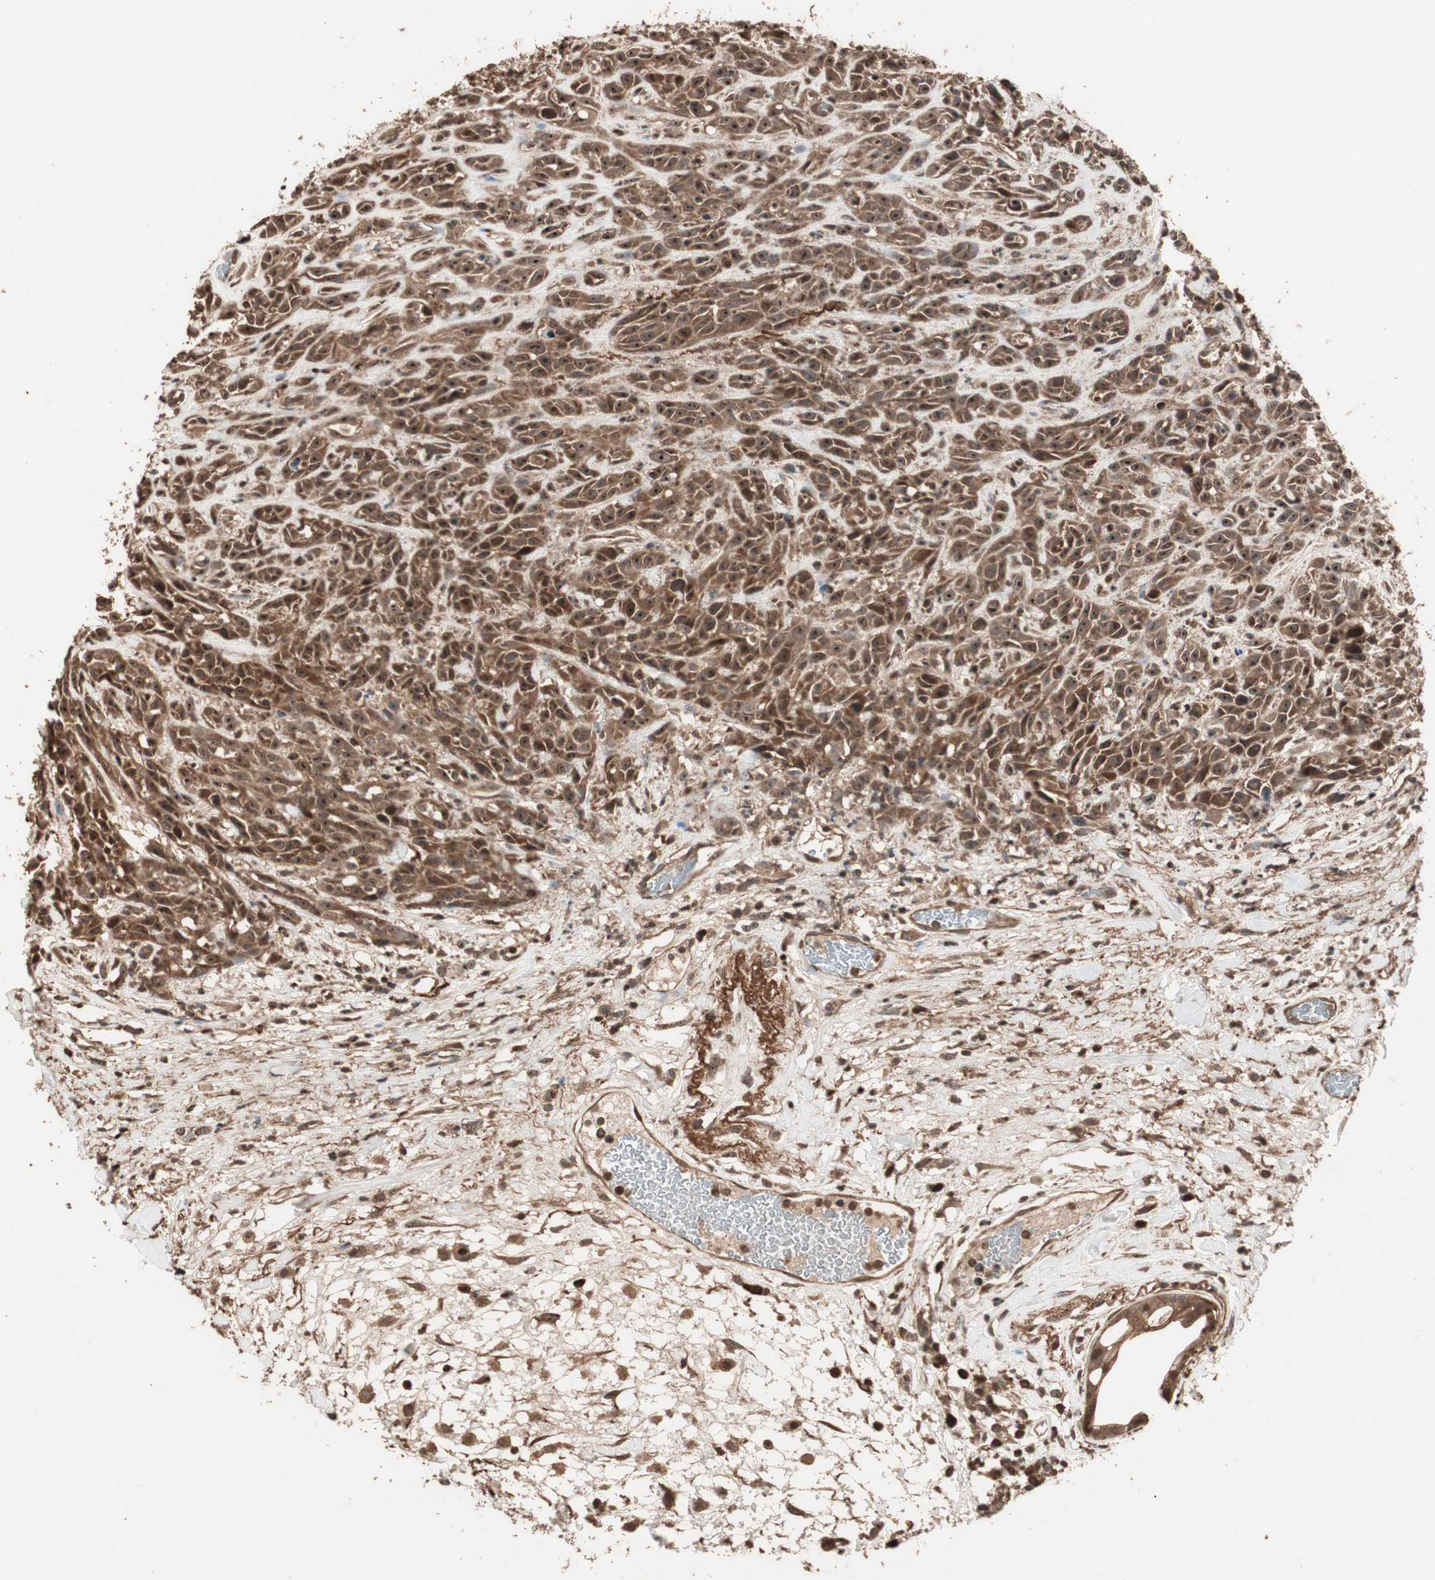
{"staining": {"intensity": "strong", "quantity": ">75%", "location": "cytoplasmic/membranous,nuclear"}, "tissue": "head and neck cancer", "cell_type": "Tumor cells", "image_type": "cancer", "snomed": [{"axis": "morphology", "description": "Normal tissue, NOS"}, {"axis": "morphology", "description": "Squamous cell carcinoma, NOS"}, {"axis": "topography", "description": "Cartilage tissue"}, {"axis": "topography", "description": "Head-Neck"}], "caption": "This image displays IHC staining of human head and neck cancer, with high strong cytoplasmic/membranous and nuclear staining in about >75% of tumor cells.", "gene": "USP20", "patient": {"sex": "male", "age": 62}}